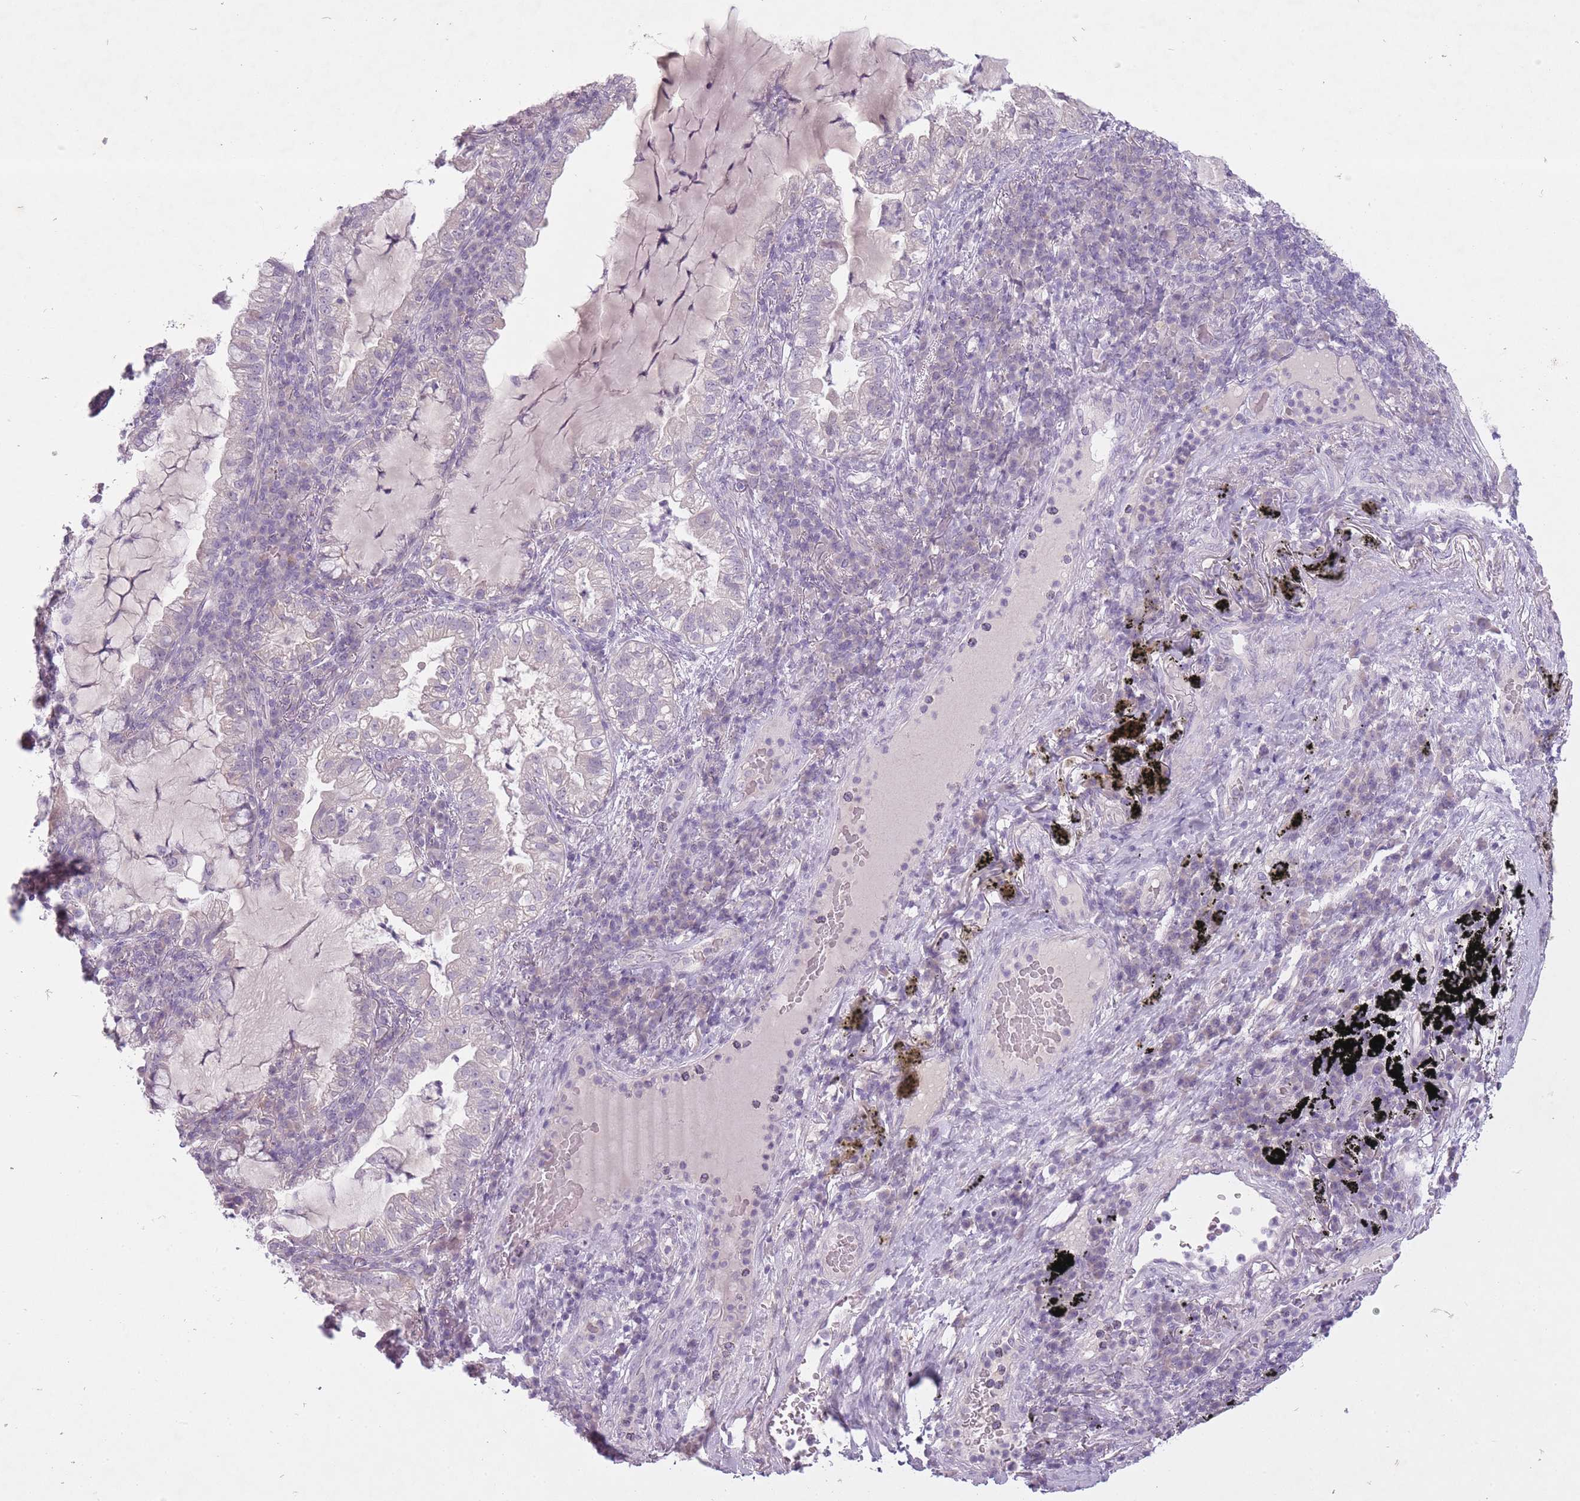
{"staining": {"intensity": "negative", "quantity": "none", "location": "none"}, "tissue": "lung cancer", "cell_type": "Tumor cells", "image_type": "cancer", "snomed": [{"axis": "morphology", "description": "Adenocarcinoma, NOS"}, {"axis": "topography", "description": "Lung"}], "caption": "An image of human lung cancer (adenocarcinoma) is negative for staining in tumor cells.", "gene": "FAM43B", "patient": {"sex": "female", "age": 73}}